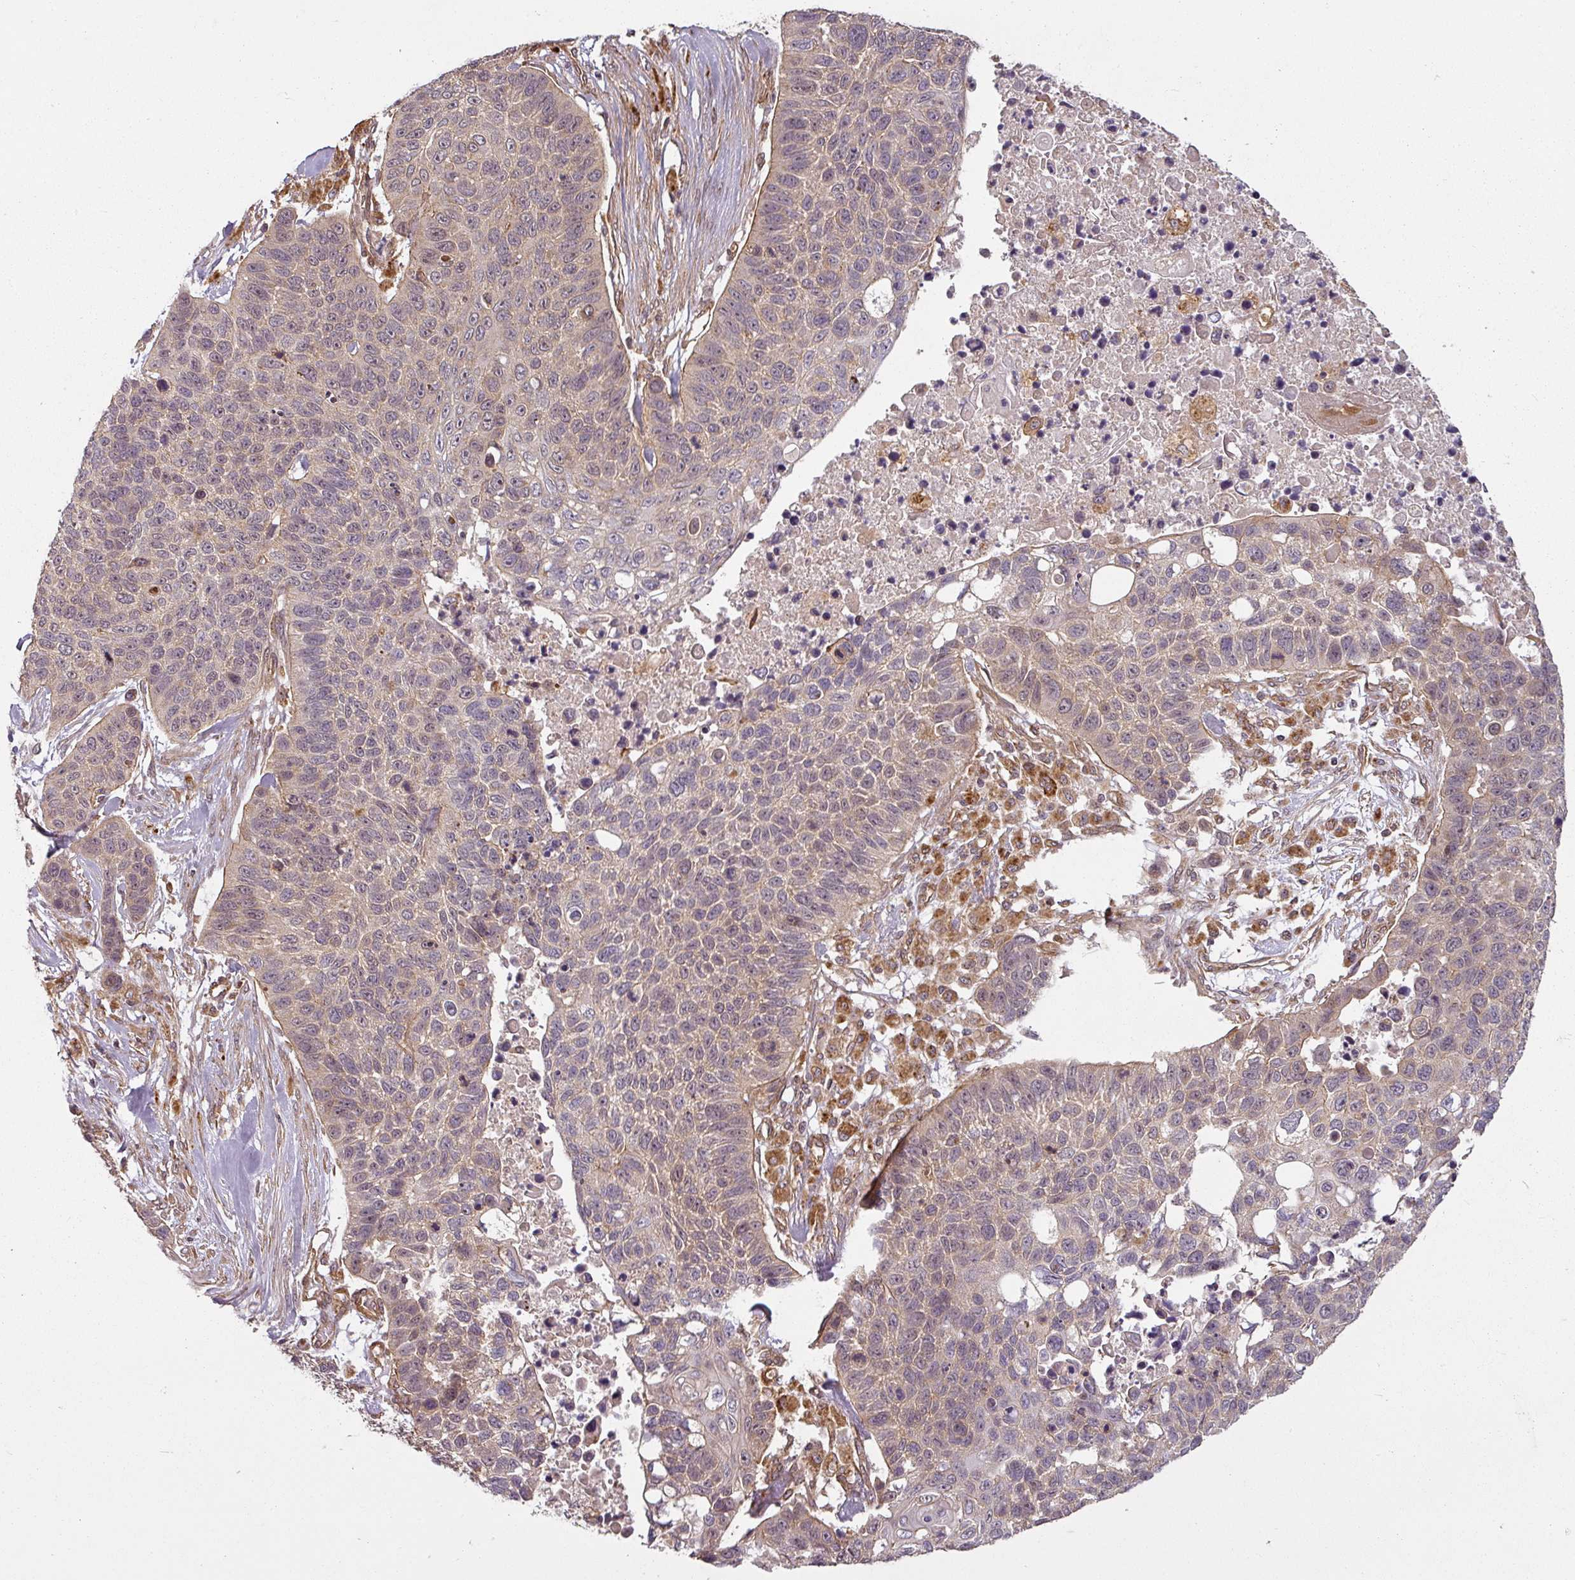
{"staining": {"intensity": "negative", "quantity": "none", "location": "none"}, "tissue": "lung cancer", "cell_type": "Tumor cells", "image_type": "cancer", "snomed": [{"axis": "morphology", "description": "Squamous cell carcinoma, NOS"}, {"axis": "topography", "description": "Lung"}], "caption": "IHC of lung cancer (squamous cell carcinoma) exhibits no expression in tumor cells.", "gene": "DIMT1", "patient": {"sex": "male", "age": 62}}